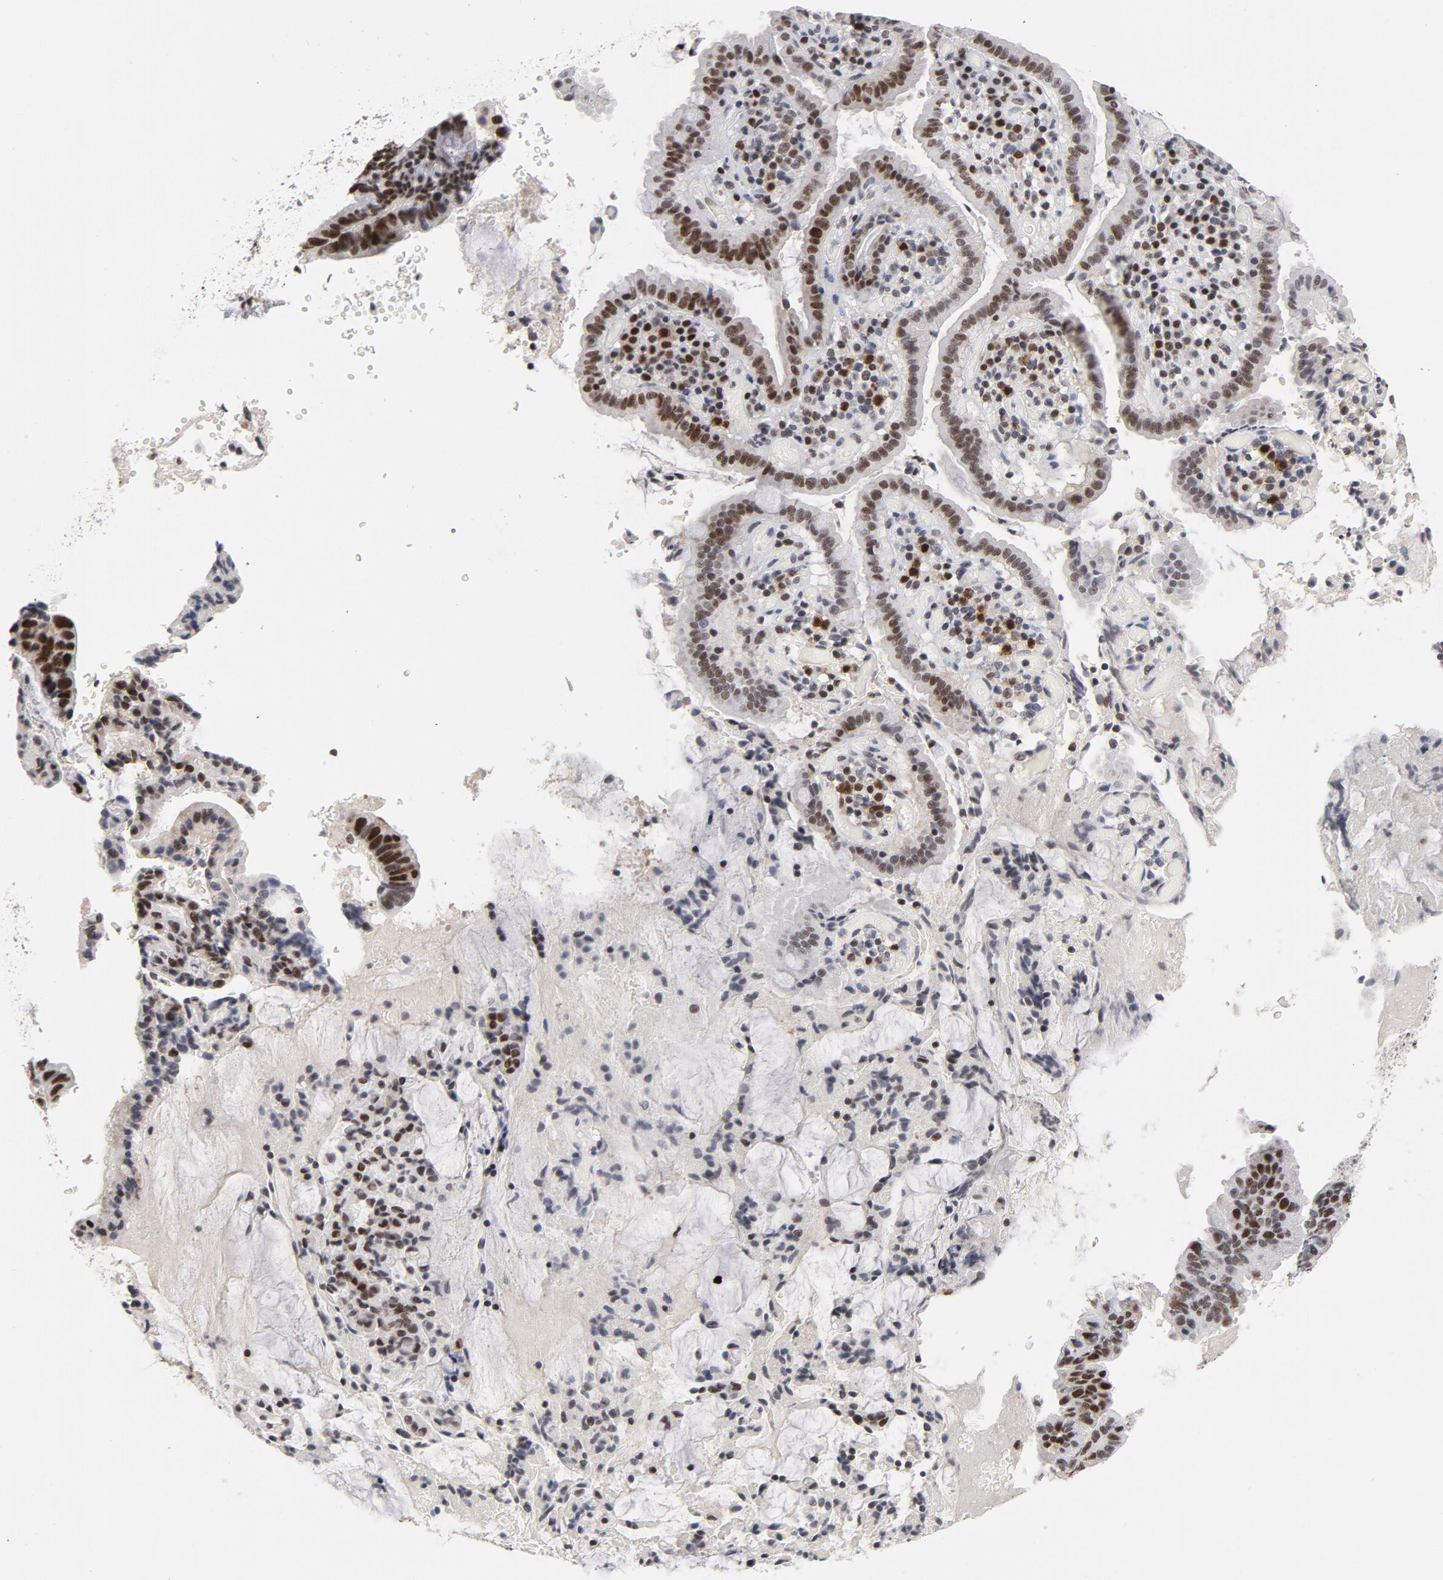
{"staining": {"intensity": "strong", "quantity": ">75%", "location": "nuclear"}, "tissue": "pancreatic cancer", "cell_type": "Tumor cells", "image_type": "cancer", "snomed": [{"axis": "morphology", "description": "Adenocarcinoma, NOS"}, {"axis": "topography", "description": "Pancreas"}], "caption": "Adenocarcinoma (pancreatic) was stained to show a protein in brown. There is high levels of strong nuclear staining in approximately >75% of tumor cells.", "gene": "RFC4", "patient": {"sex": "male", "age": 82}}